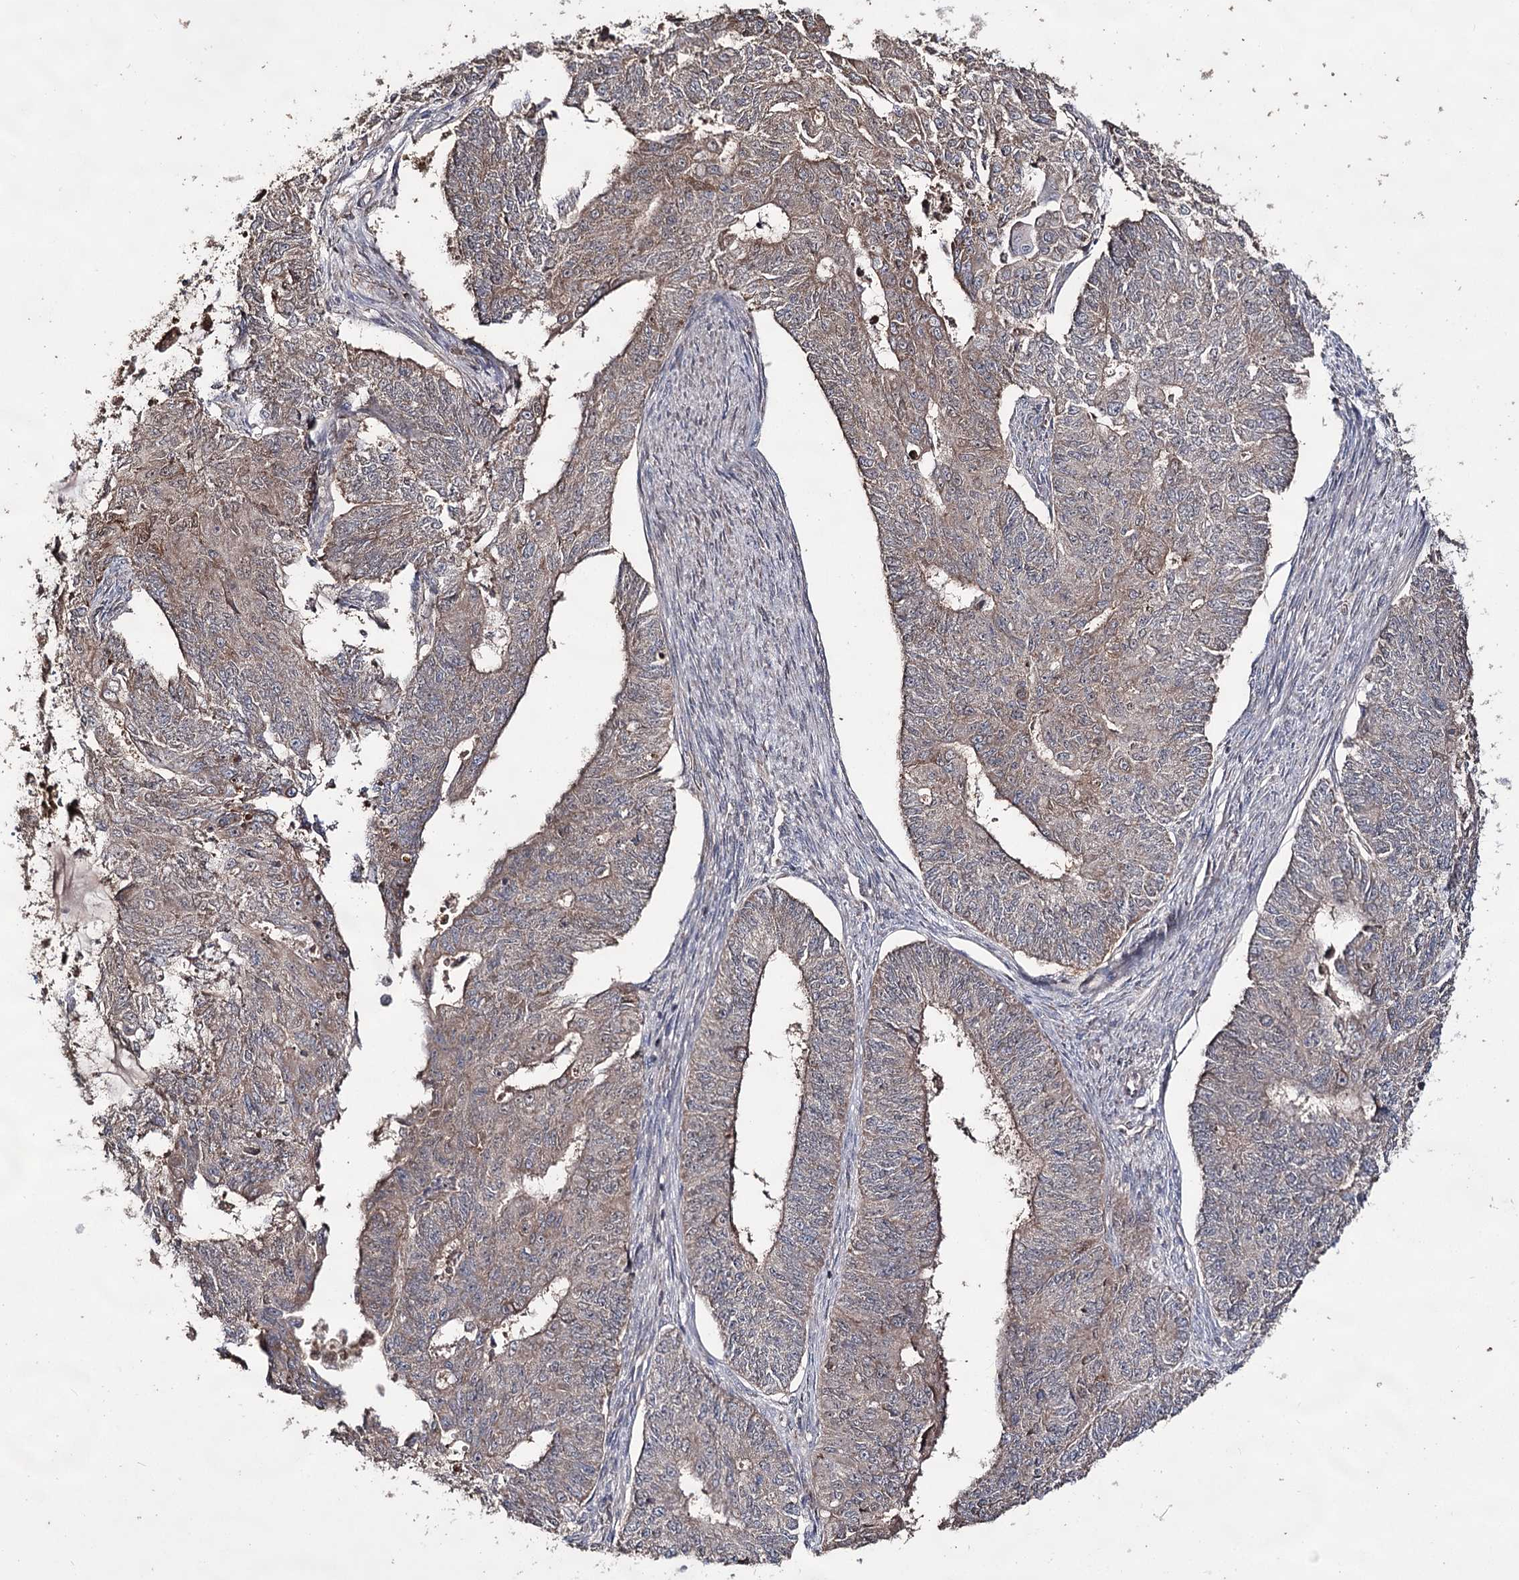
{"staining": {"intensity": "weak", "quantity": "25%-75%", "location": "cytoplasmic/membranous"}, "tissue": "endometrial cancer", "cell_type": "Tumor cells", "image_type": "cancer", "snomed": [{"axis": "morphology", "description": "Adenocarcinoma, NOS"}, {"axis": "topography", "description": "Endometrium"}], "caption": "A high-resolution image shows immunohistochemistry (IHC) staining of adenocarcinoma (endometrial), which exhibits weak cytoplasmic/membranous staining in approximately 25%-75% of tumor cells.", "gene": "ACTR6", "patient": {"sex": "female", "age": 32}}